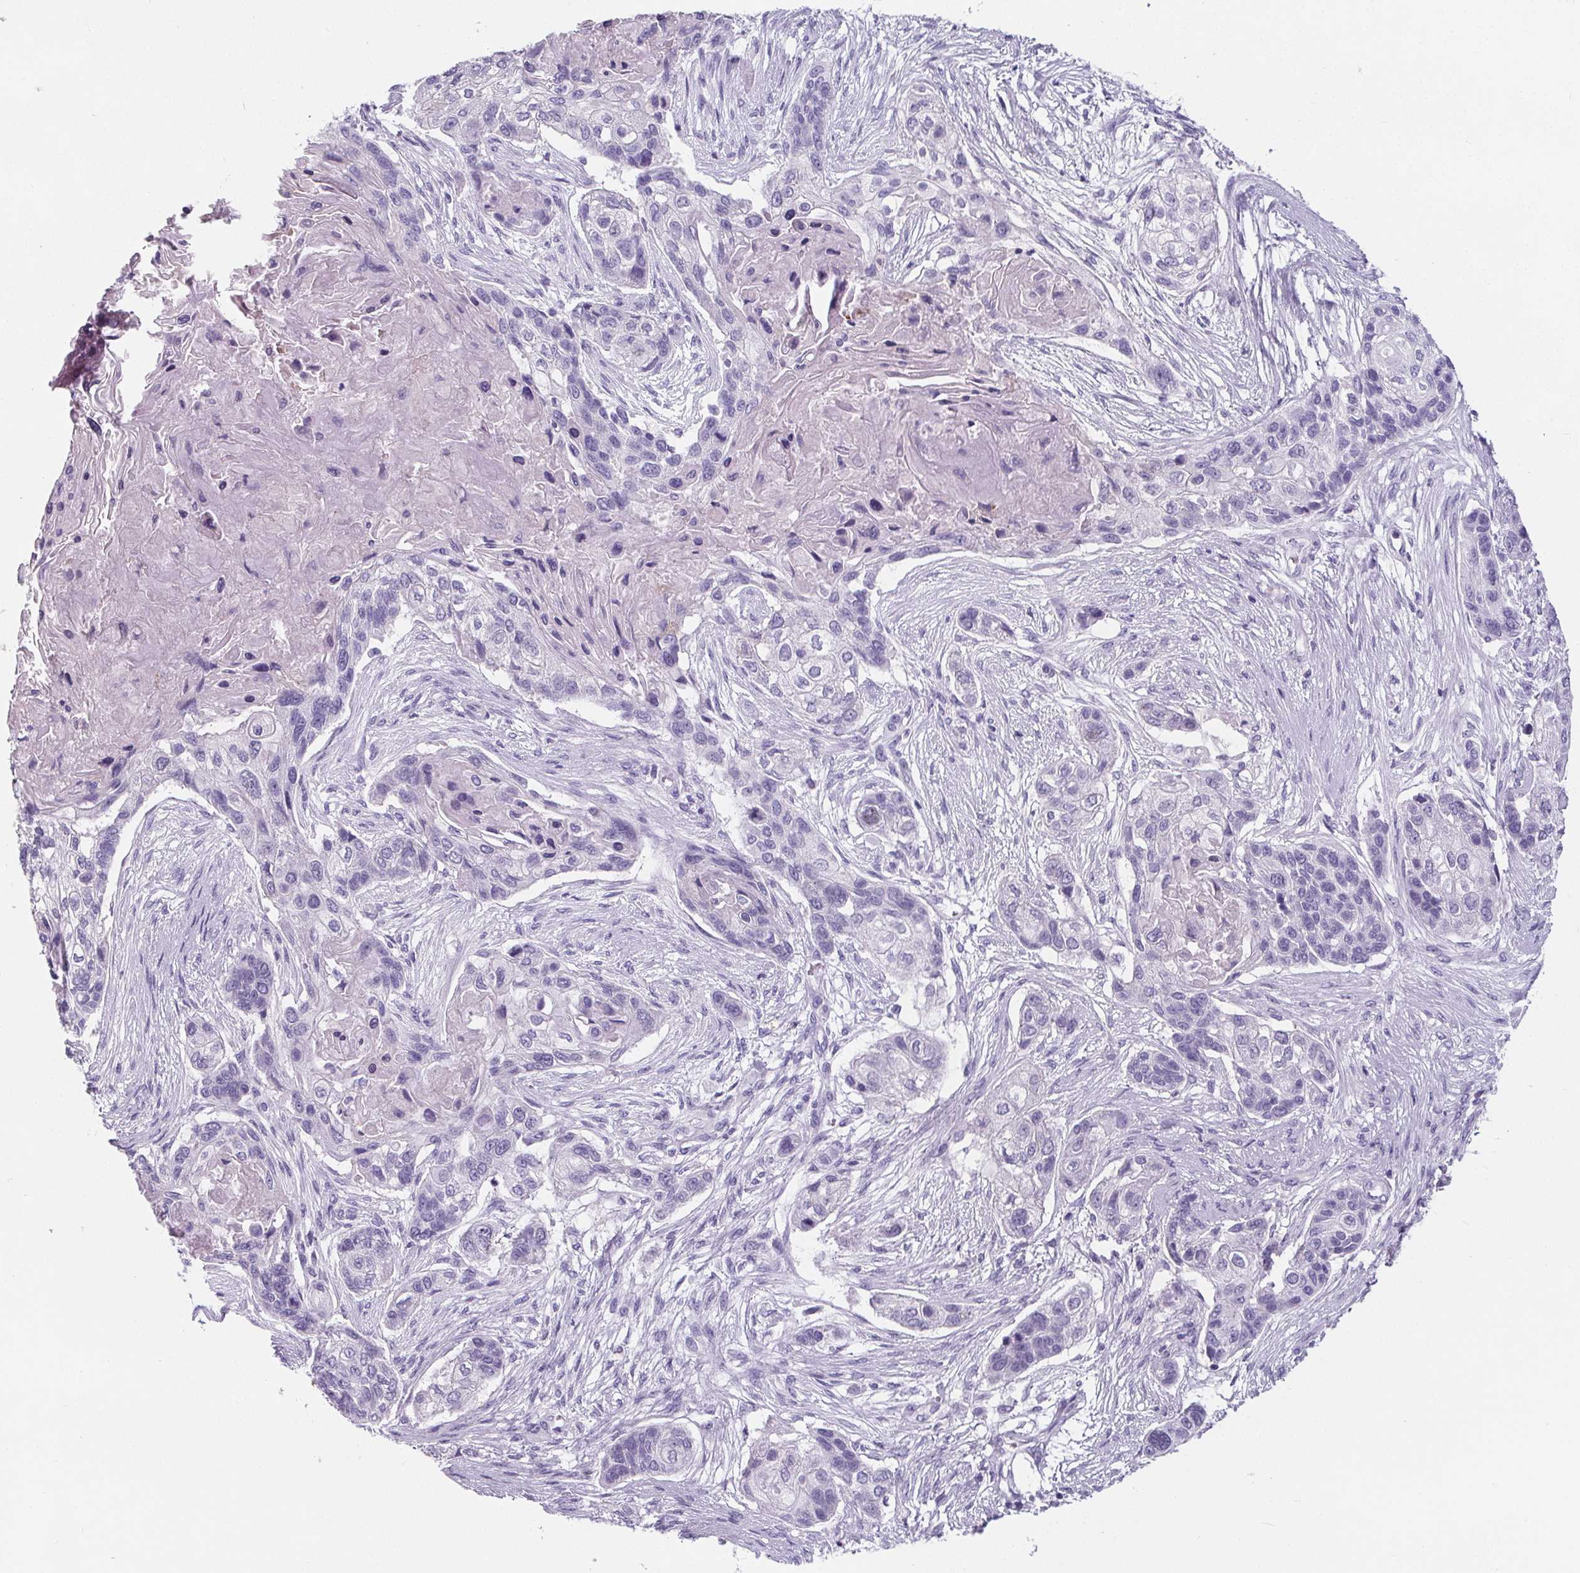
{"staining": {"intensity": "negative", "quantity": "none", "location": "none"}, "tissue": "lung cancer", "cell_type": "Tumor cells", "image_type": "cancer", "snomed": [{"axis": "morphology", "description": "Squamous cell carcinoma, NOS"}, {"axis": "topography", "description": "Lung"}], "caption": "This is a image of immunohistochemistry (IHC) staining of lung cancer, which shows no positivity in tumor cells. The staining was performed using DAB (3,3'-diaminobenzidine) to visualize the protein expression in brown, while the nuclei were stained in blue with hematoxylin (Magnification: 20x).", "gene": "ADRB1", "patient": {"sex": "male", "age": 69}}